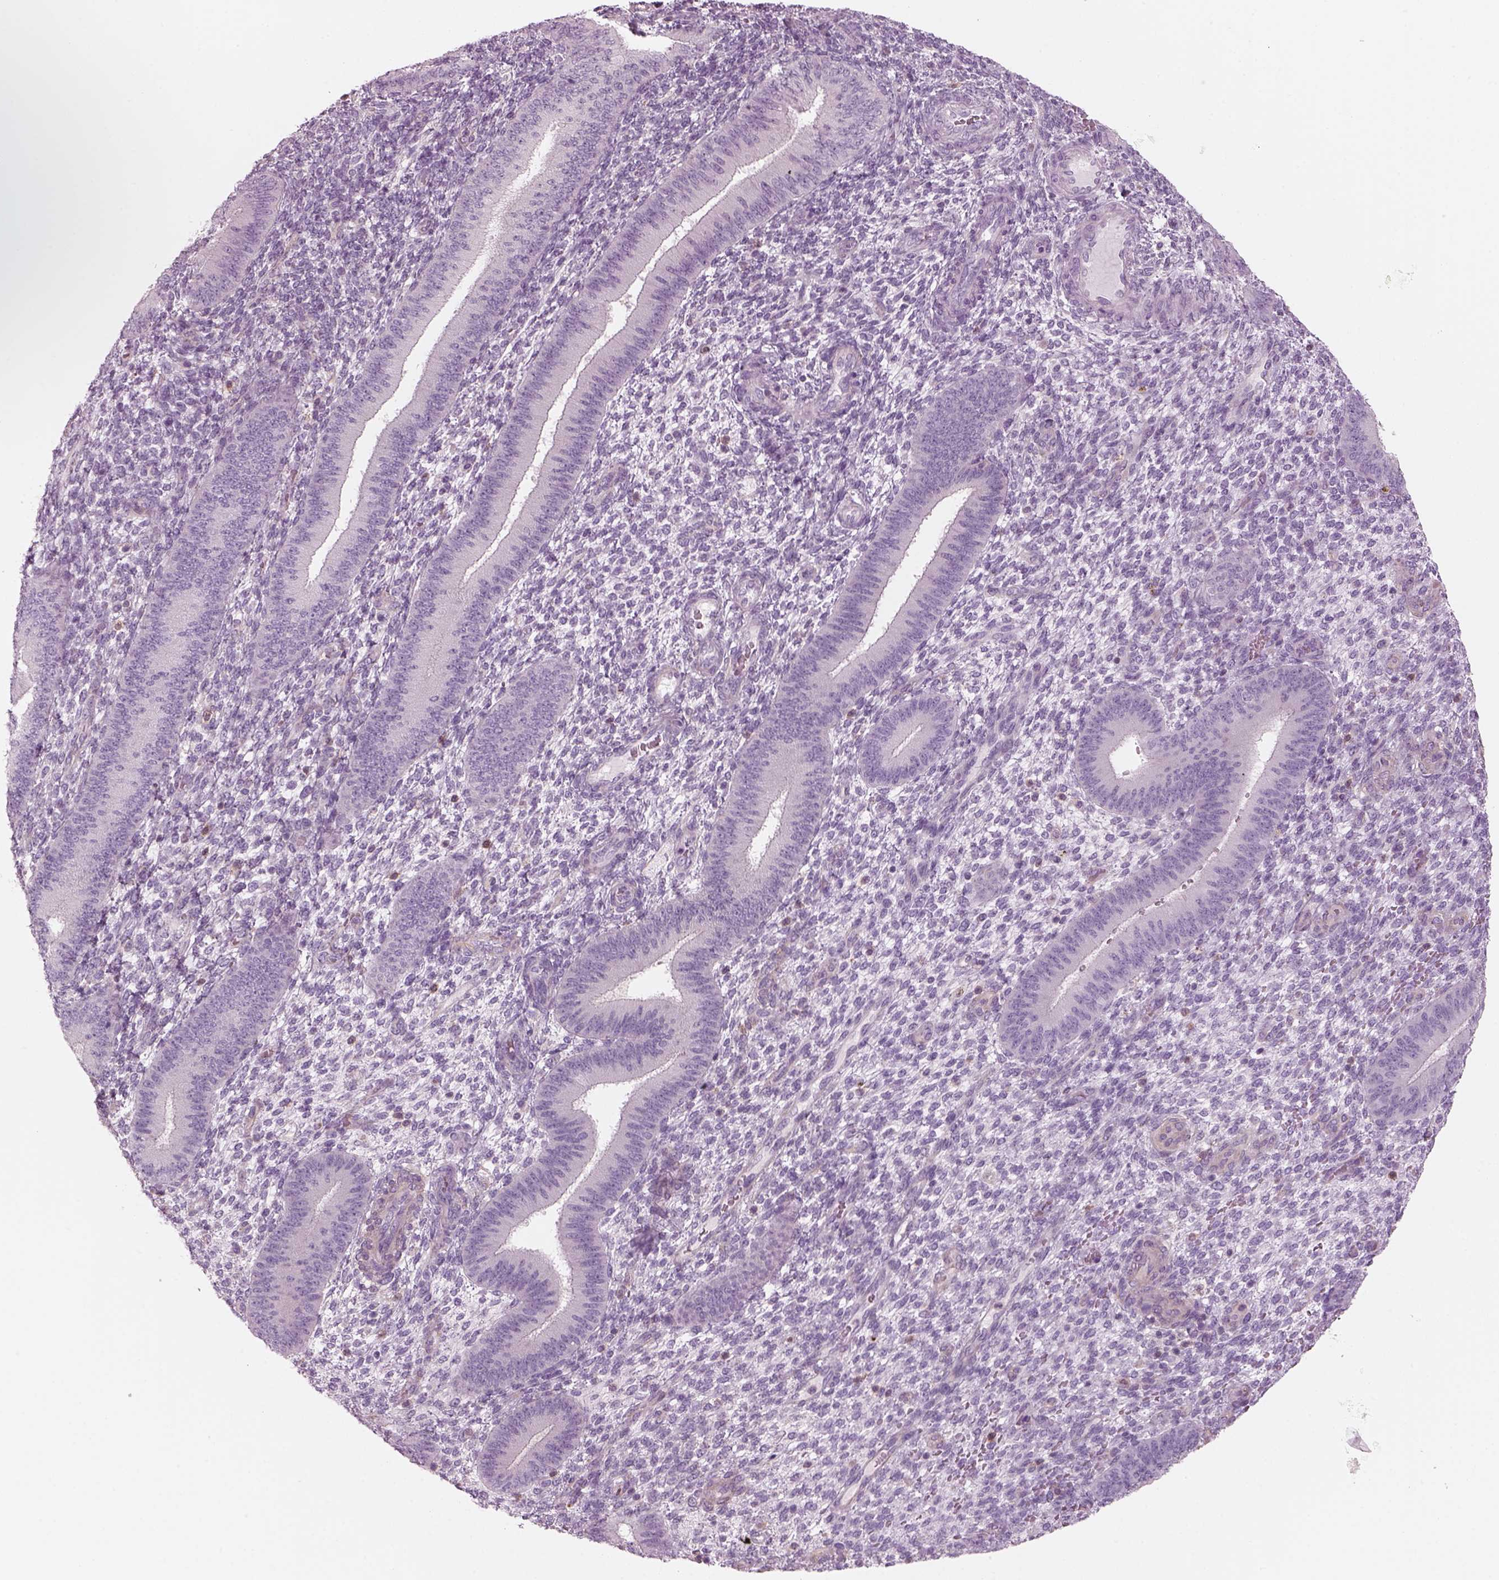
{"staining": {"intensity": "negative", "quantity": "none", "location": "none"}, "tissue": "endometrium", "cell_type": "Cells in endometrial stroma", "image_type": "normal", "snomed": [{"axis": "morphology", "description": "Normal tissue, NOS"}, {"axis": "topography", "description": "Endometrium"}], "caption": "DAB immunohistochemical staining of benign human endometrium demonstrates no significant staining in cells in endometrial stroma.", "gene": "SLC1A7", "patient": {"sex": "female", "age": 39}}